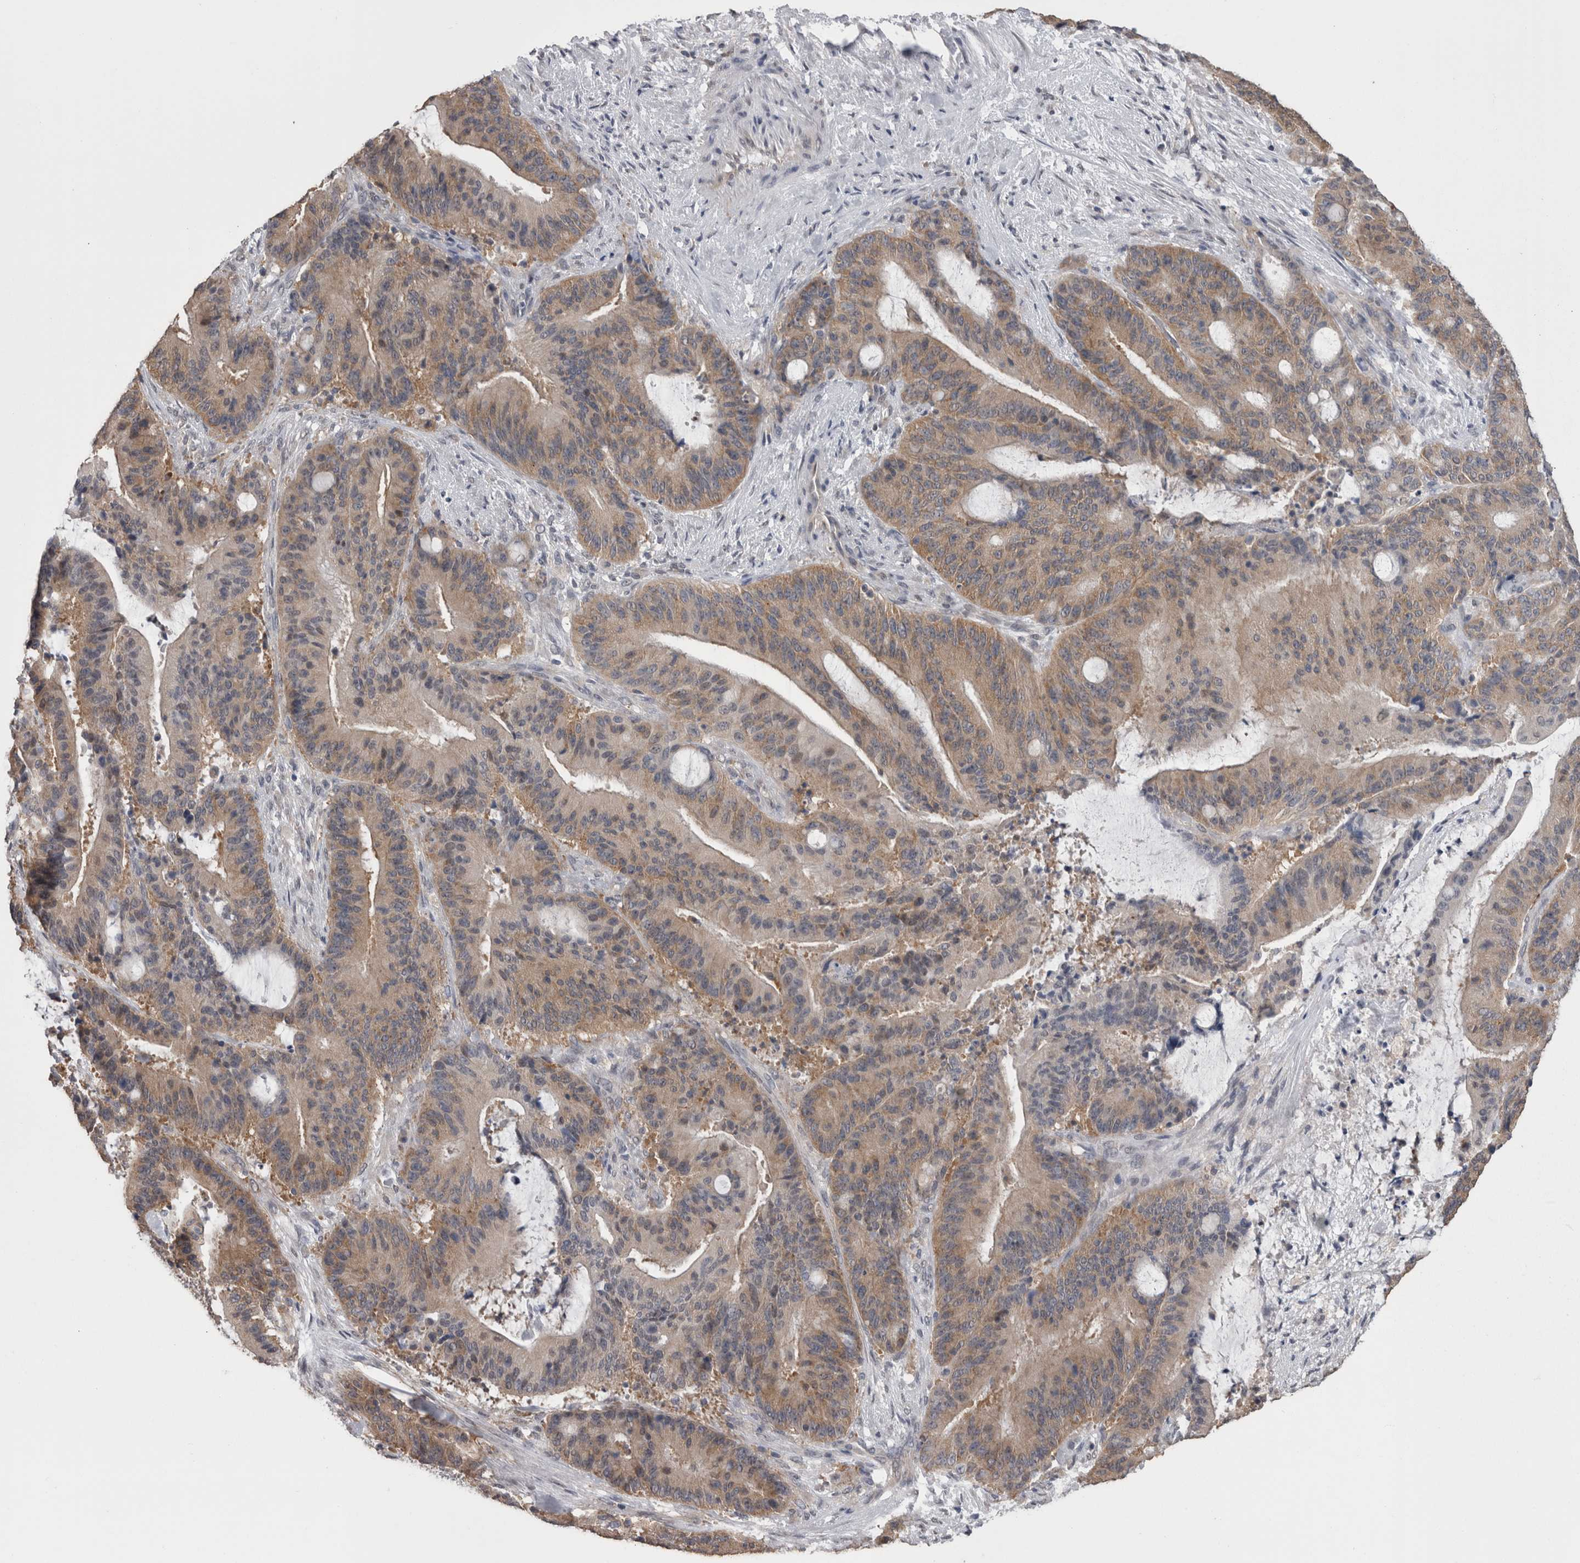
{"staining": {"intensity": "weak", "quantity": ">75%", "location": "cytoplasmic/membranous"}, "tissue": "liver cancer", "cell_type": "Tumor cells", "image_type": "cancer", "snomed": [{"axis": "morphology", "description": "Normal tissue, NOS"}, {"axis": "morphology", "description": "Cholangiocarcinoma"}, {"axis": "topography", "description": "Liver"}, {"axis": "topography", "description": "Peripheral nerve tissue"}], "caption": "This micrograph displays IHC staining of liver cholangiocarcinoma, with low weak cytoplasmic/membranous expression in approximately >75% of tumor cells.", "gene": "DDX6", "patient": {"sex": "female", "age": 73}}